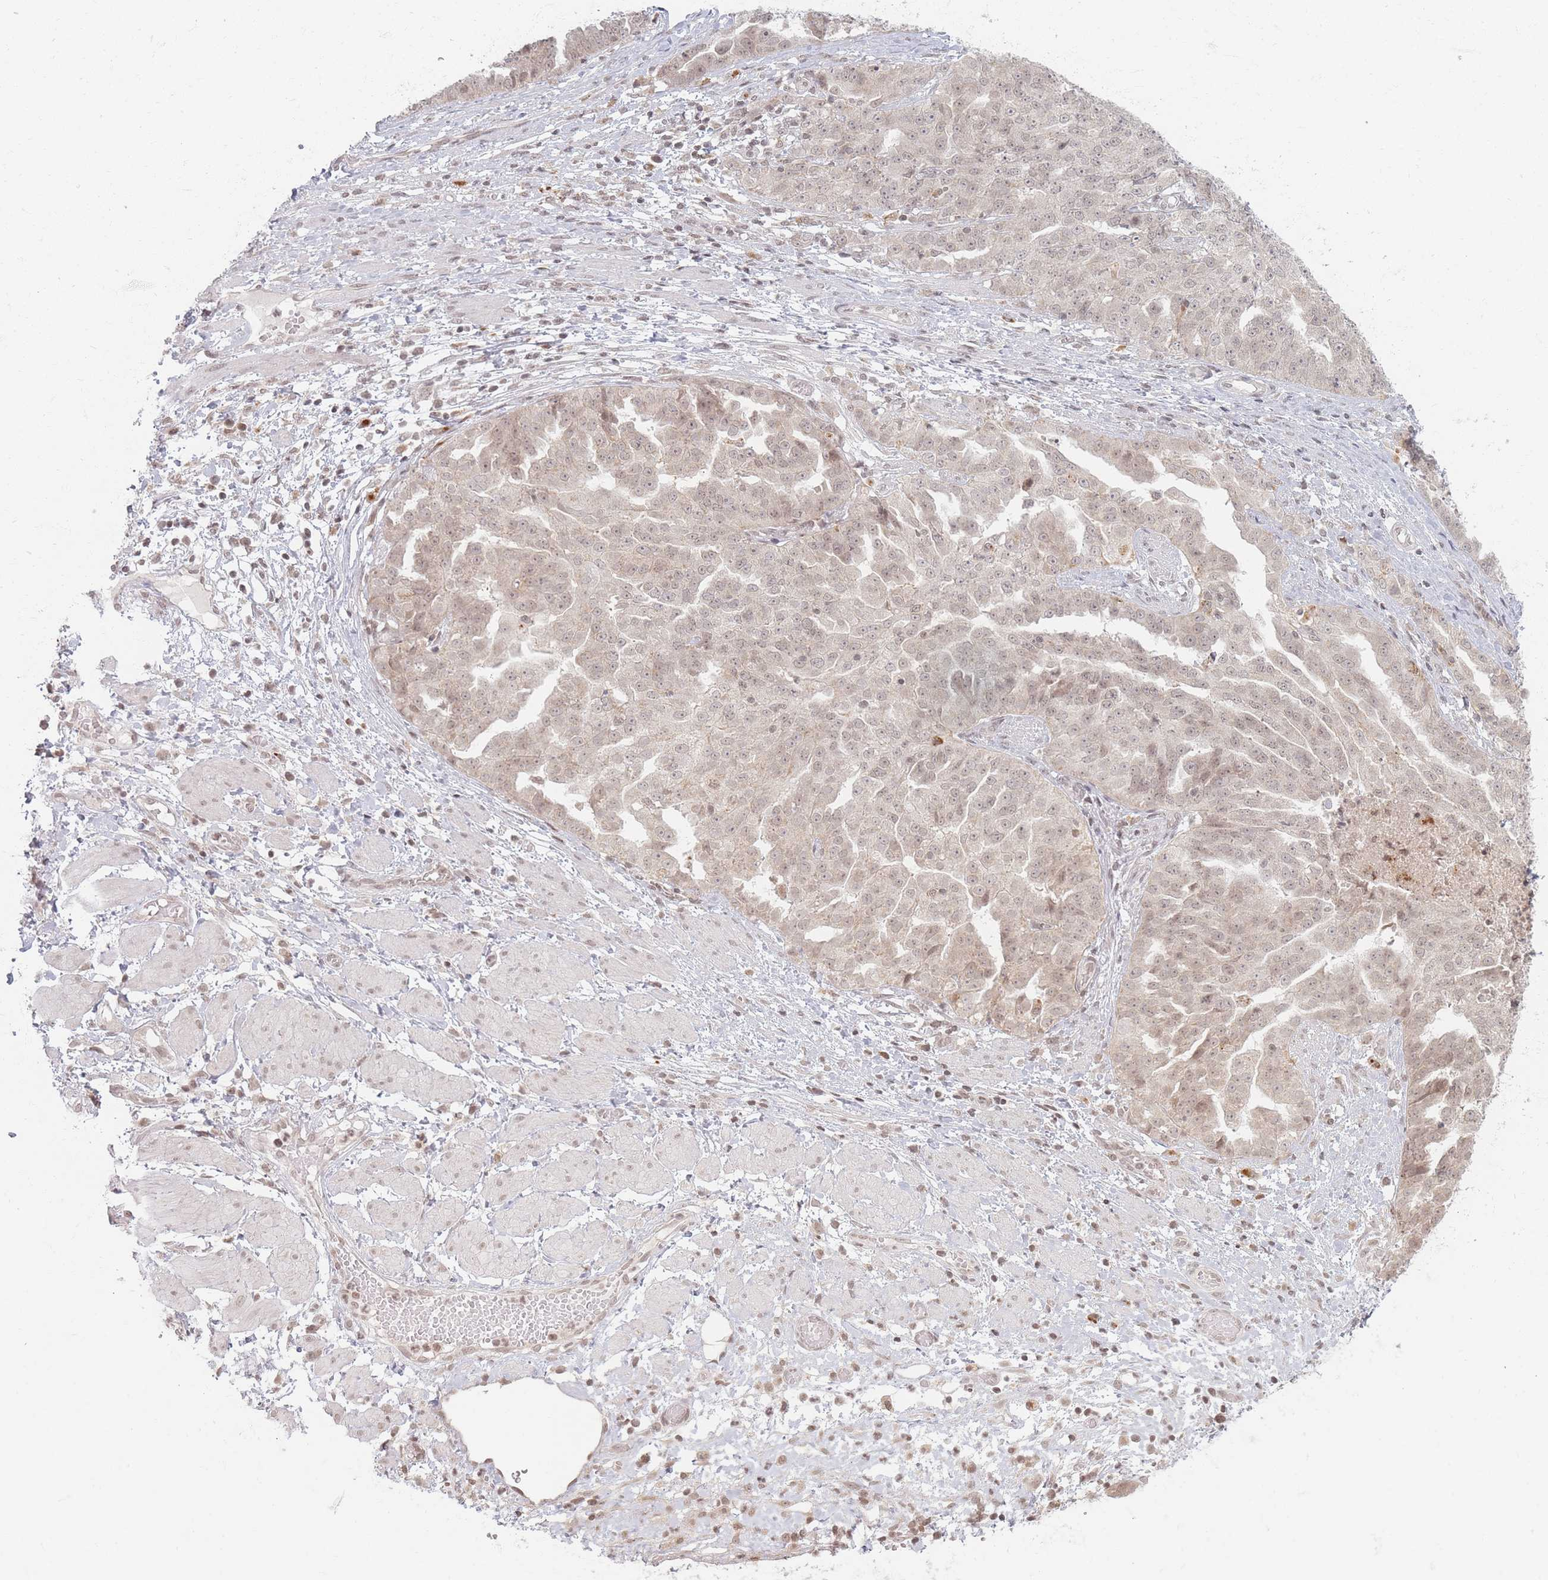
{"staining": {"intensity": "weak", "quantity": ">75%", "location": "nuclear"}, "tissue": "ovarian cancer", "cell_type": "Tumor cells", "image_type": "cancer", "snomed": [{"axis": "morphology", "description": "Cystadenocarcinoma, serous, NOS"}, {"axis": "topography", "description": "Ovary"}], "caption": "Approximately >75% of tumor cells in human ovarian cancer (serous cystadenocarcinoma) display weak nuclear protein staining as visualized by brown immunohistochemical staining.", "gene": "SPATA45", "patient": {"sex": "female", "age": 58}}